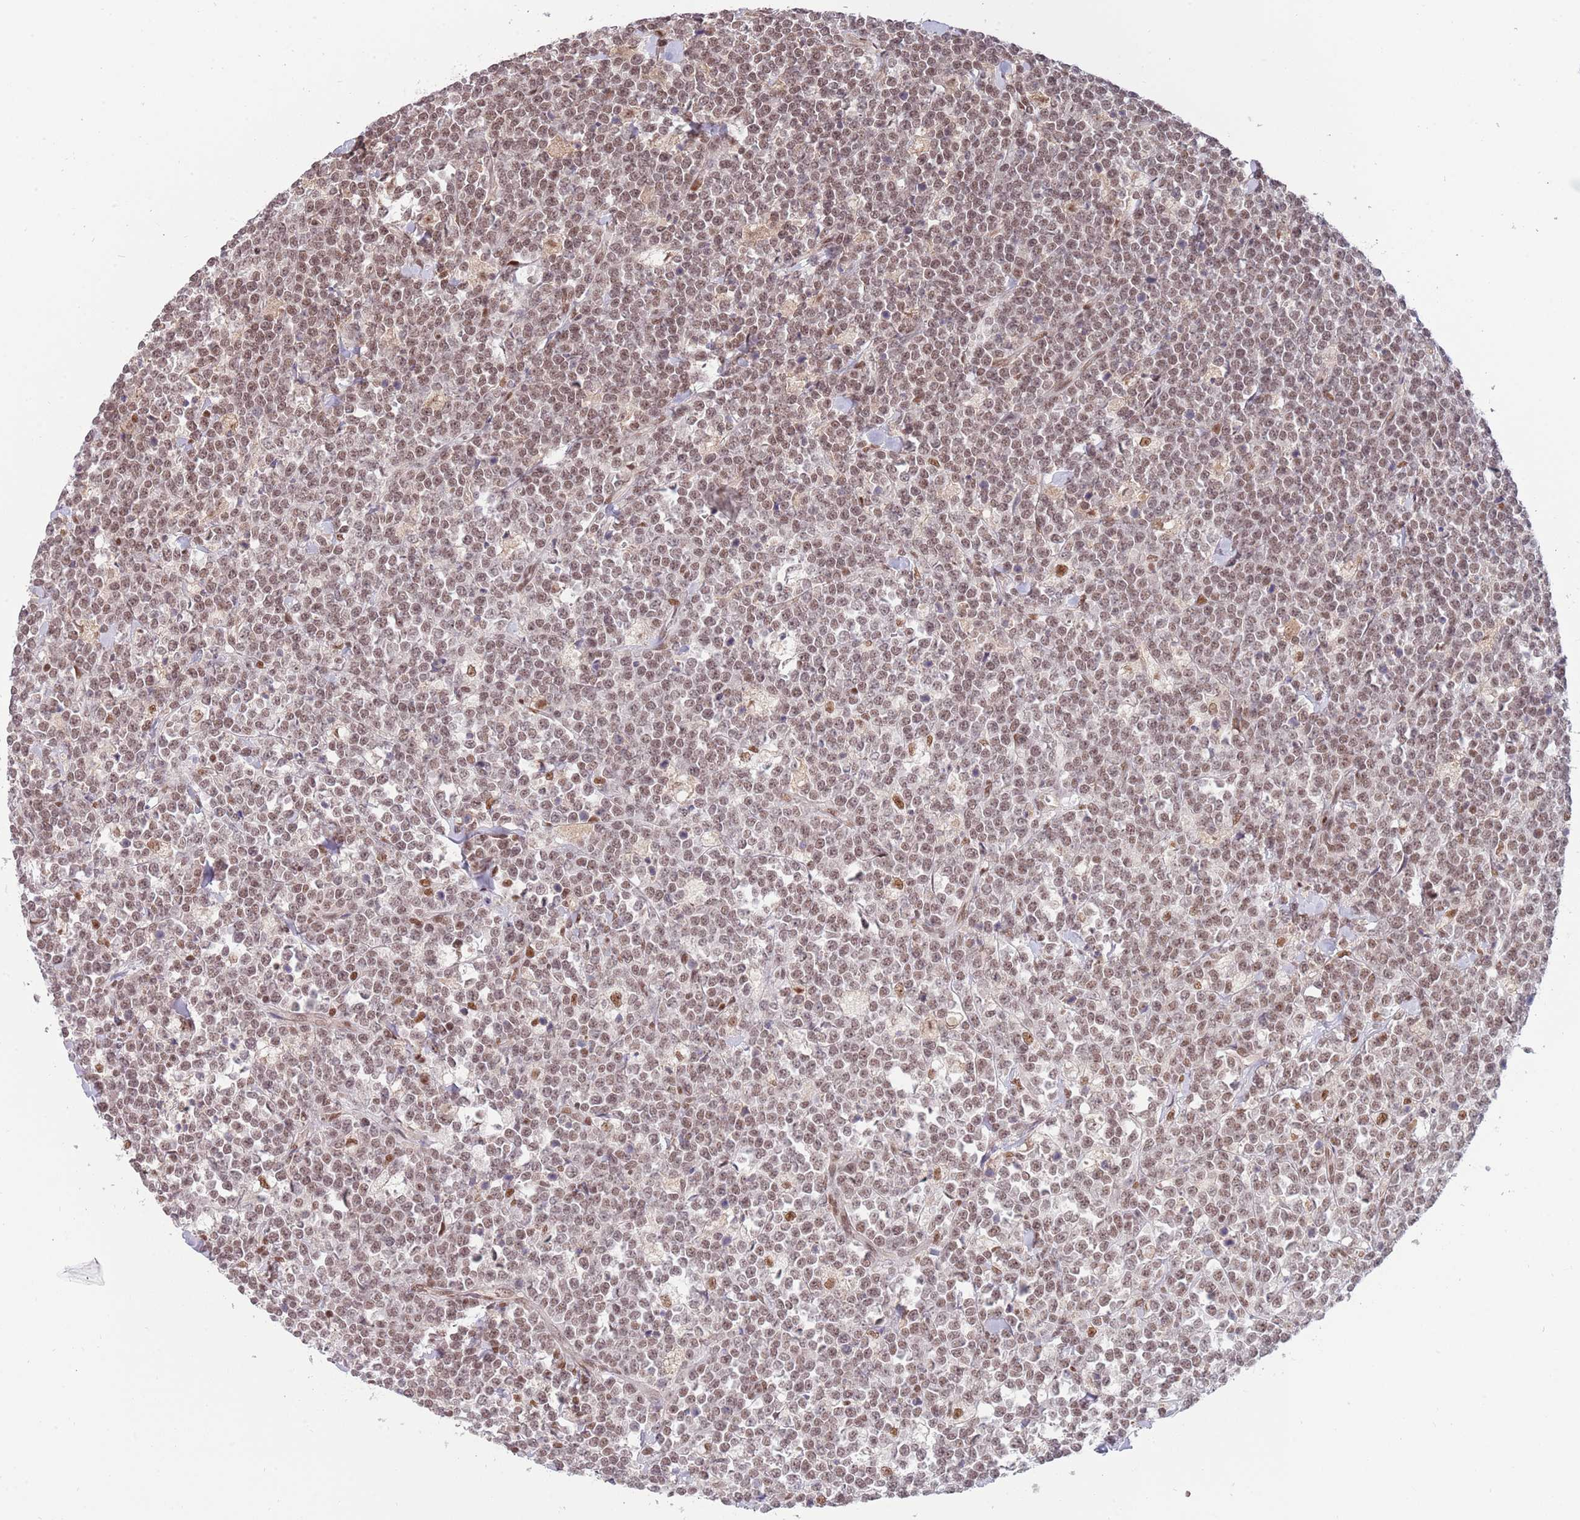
{"staining": {"intensity": "moderate", "quantity": ">75%", "location": "nuclear"}, "tissue": "lymphoma", "cell_type": "Tumor cells", "image_type": "cancer", "snomed": [{"axis": "morphology", "description": "Malignant lymphoma, non-Hodgkin's type, High grade"}, {"axis": "topography", "description": "Small intestine"}], "caption": "Immunohistochemistry (DAB (3,3'-diaminobenzidine)) staining of human malignant lymphoma, non-Hodgkin's type (high-grade) exhibits moderate nuclear protein expression in approximately >75% of tumor cells.", "gene": "ZBTB7A", "patient": {"sex": "male", "age": 8}}